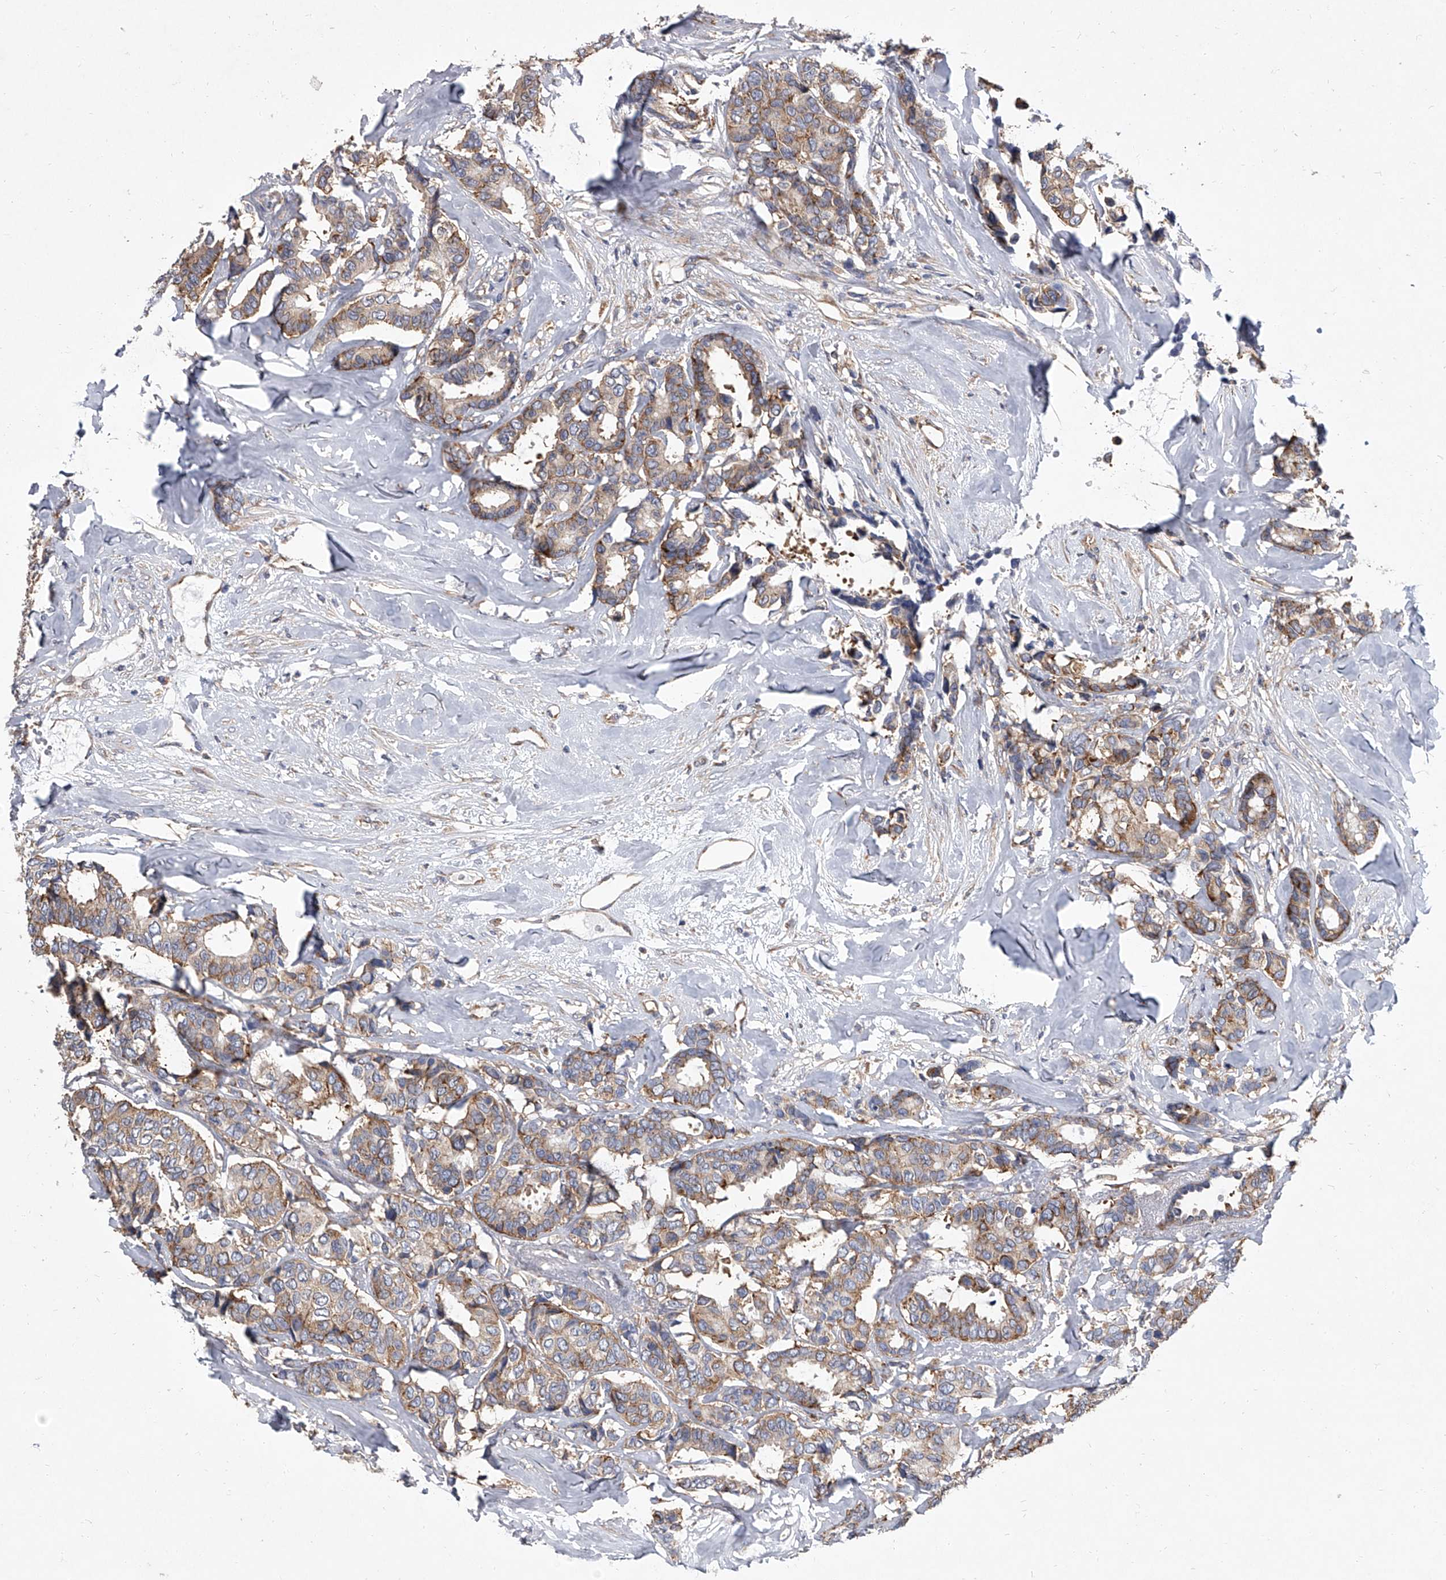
{"staining": {"intensity": "moderate", "quantity": ">75%", "location": "cytoplasmic/membranous"}, "tissue": "breast cancer", "cell_type": "Tumor cells", "image_type": "cancer", "snomed": [{"axis": "morphology", "description": "Duct carcinoma"}, {"axis": "topography", "description": "Breast"}], "caption": "DAB (3,3'-diaminobenzidine) immunohistochemical staining of human breast cancer demonstrates moderate cytoplasmic/membranous protein expression in about >75% of tumor cells.", "gene": "EIF2S2", "patient": {"sex": "female", "age": 87}}